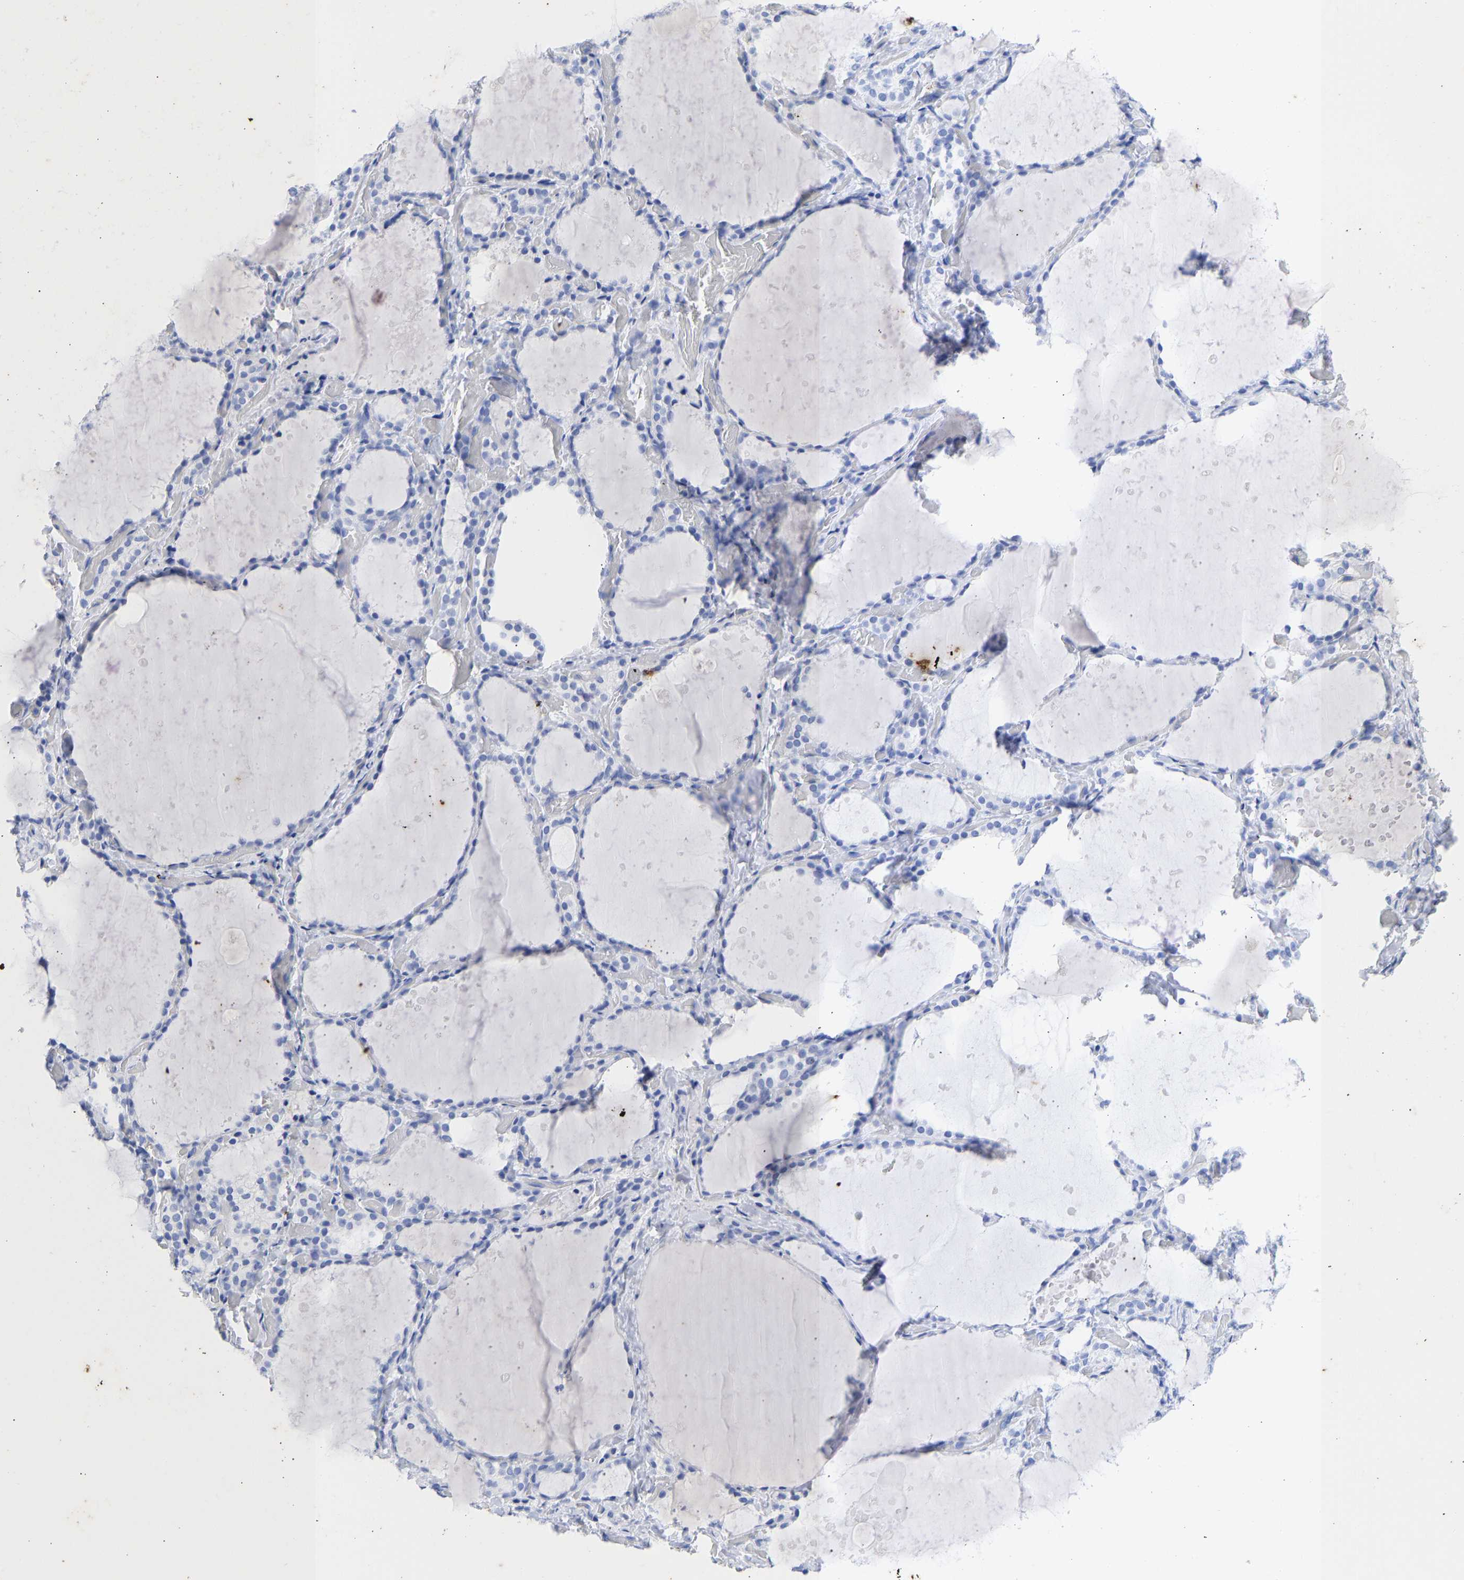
{"staining": {"intensity": "negative", "quantity": "none", "location": "none"}, "tissue": "thyroid gland", "cell_type": "Glandular cells", "image_type": "normal", "snomed": [{"axis": "morphology", "description": "Normal tissue, NOS"}, {"axis": "topography", "description": "Thyroid gland"}], "caption": "Thyroid gland stained for a protein using immunohistochemistry demonstrates no positivity glandular cells.", "gene": "KRT1", "patient": {"sex": "female", "age": 44}}